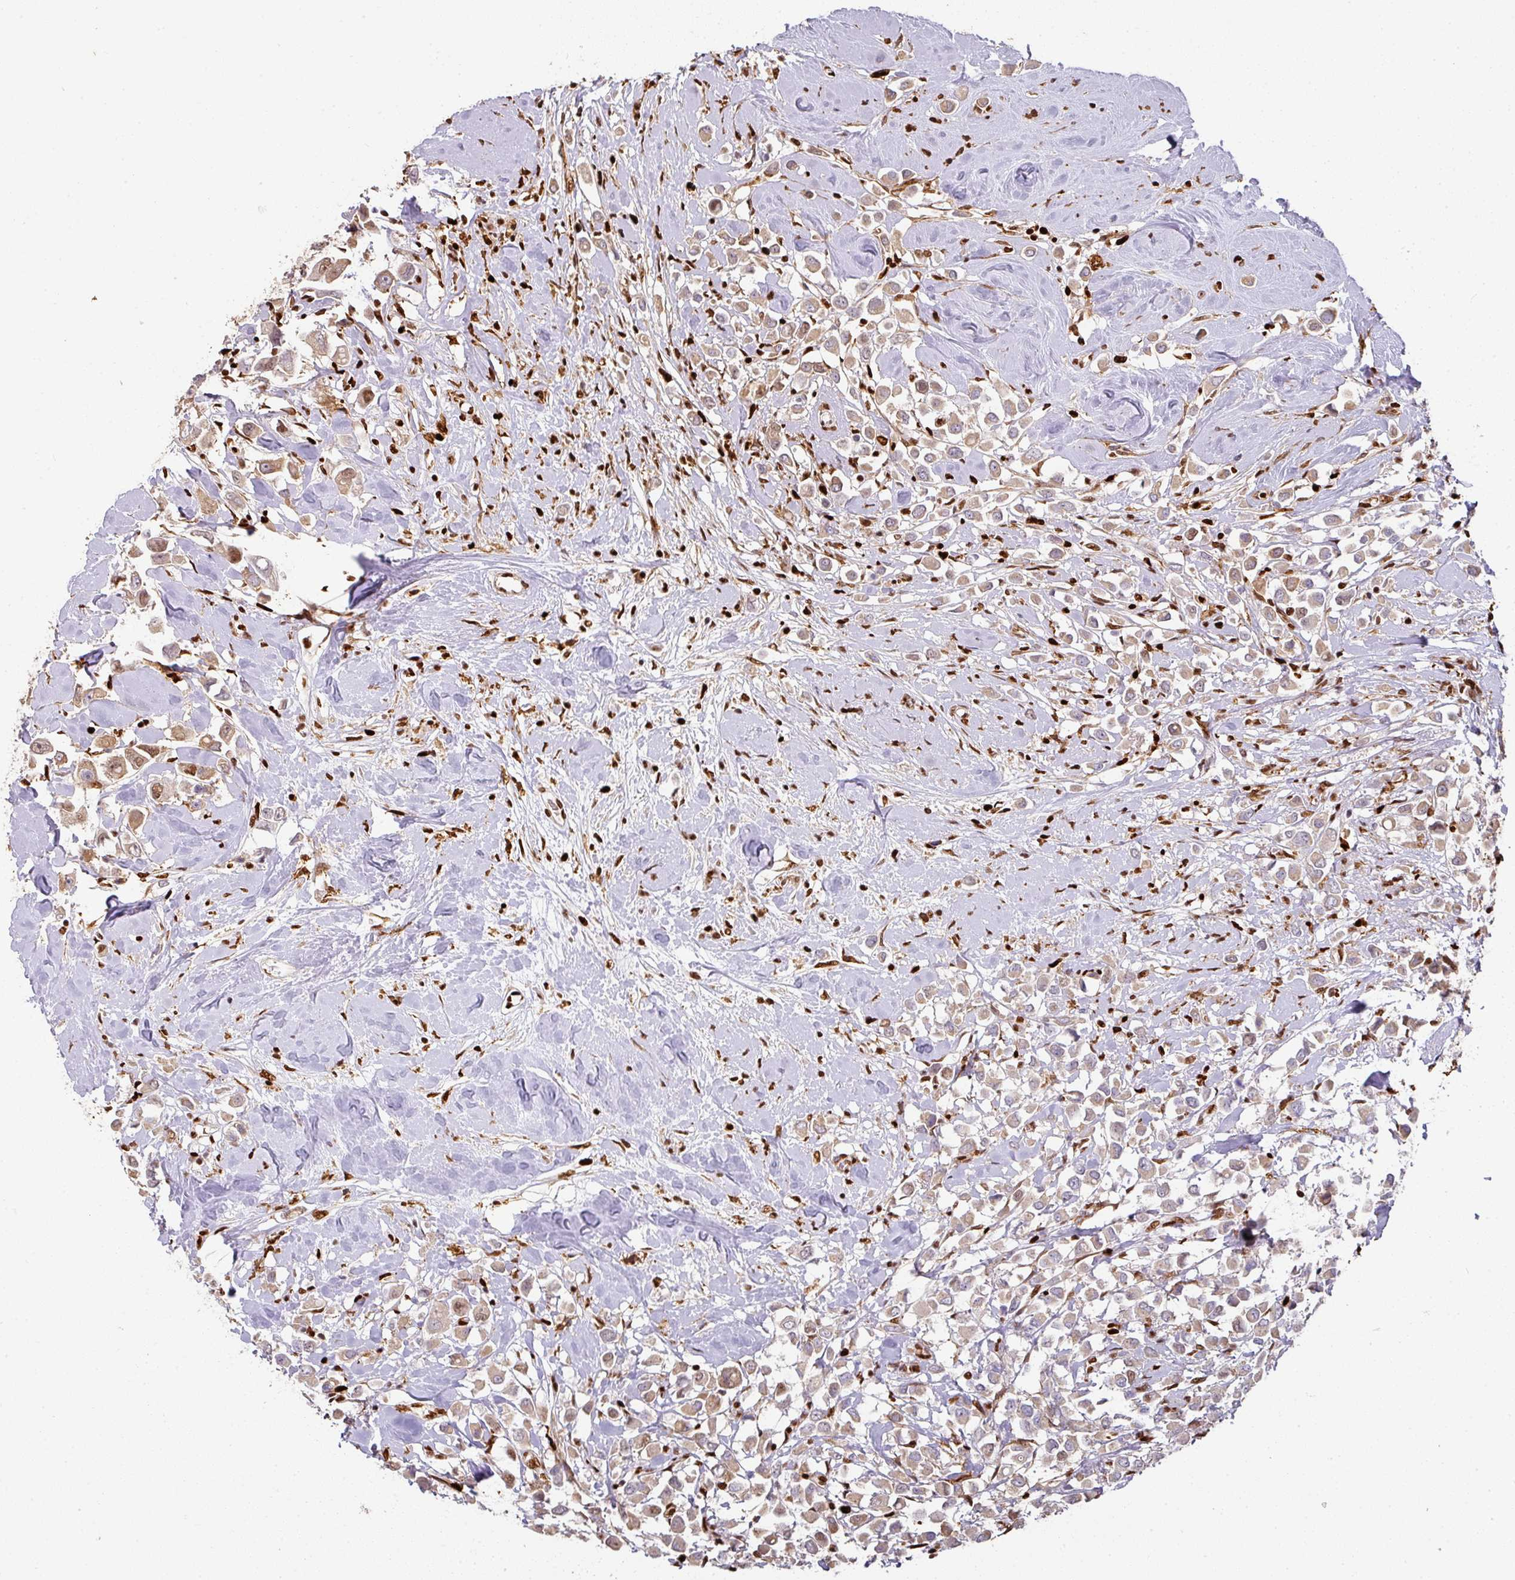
{"staining": {"intensity": "moderate", "quantity": "25%-75%", "location": "cytoplasmic/membranous"}, "tissue": "breast cancer", "cell_type": "Tumor cells", "image_type": "cancer", "snomed": [{"axis": "morphology", "description": "Duct carcinoma"}, {"axis": "topography", "description": "Breast"}], "caption": "Brown immunohistochemical staining in breast cancer reveals moderate cytoplasmic/membranous positivity in about 25%-75% of tumor cells. Using DAB (brown) and hematoxylin (blue) stains, captured at high magnification using brightfield microscopy.", "gene": "SAMHD1", "patient": {"sex": "female", "age": 61}}